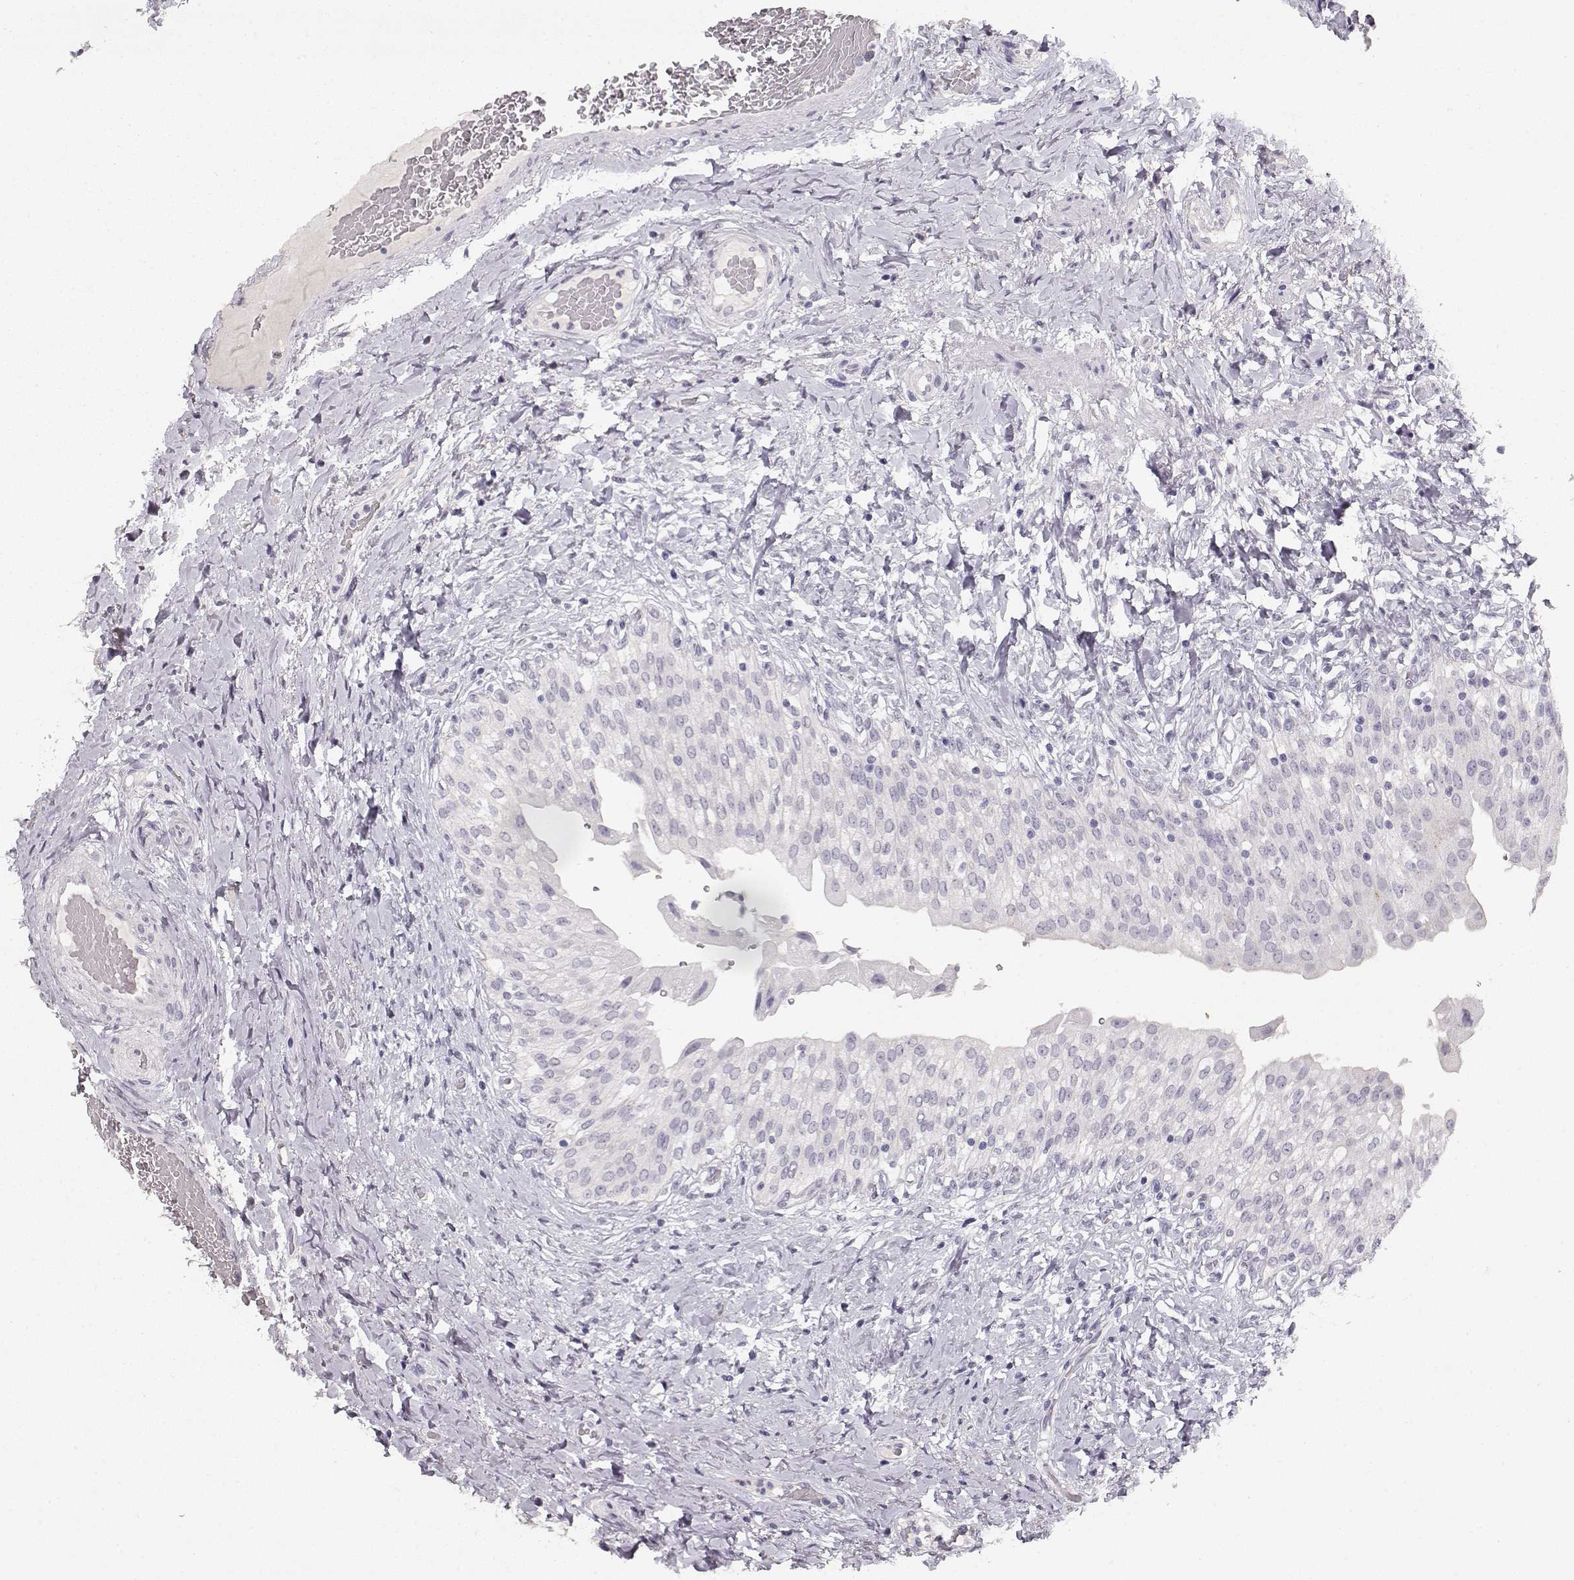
{"staining": {"intensity": "negative", "quantity": "none", "location": "none"}, "tissue": "urinary bladder", "cell_type": "Urothelial cells", "image_type": "normal", "snomed": [{"axis": "morphology", "description": "Normal tissue, NOS"}, {"axis": "morphology", "description": "Inflammation, NOS"}, {"axis": "topography", "description": "Urinary bladder"}], "caption": "Protein analysis of normal urinary bladder displays no significant staining in urothelial cells. (Brightfield microscopy of DAB immunohistochemistry (IHC) at high magnification).", "gene": "TPH2", "patient": {"sex": "male", "age": 64}}